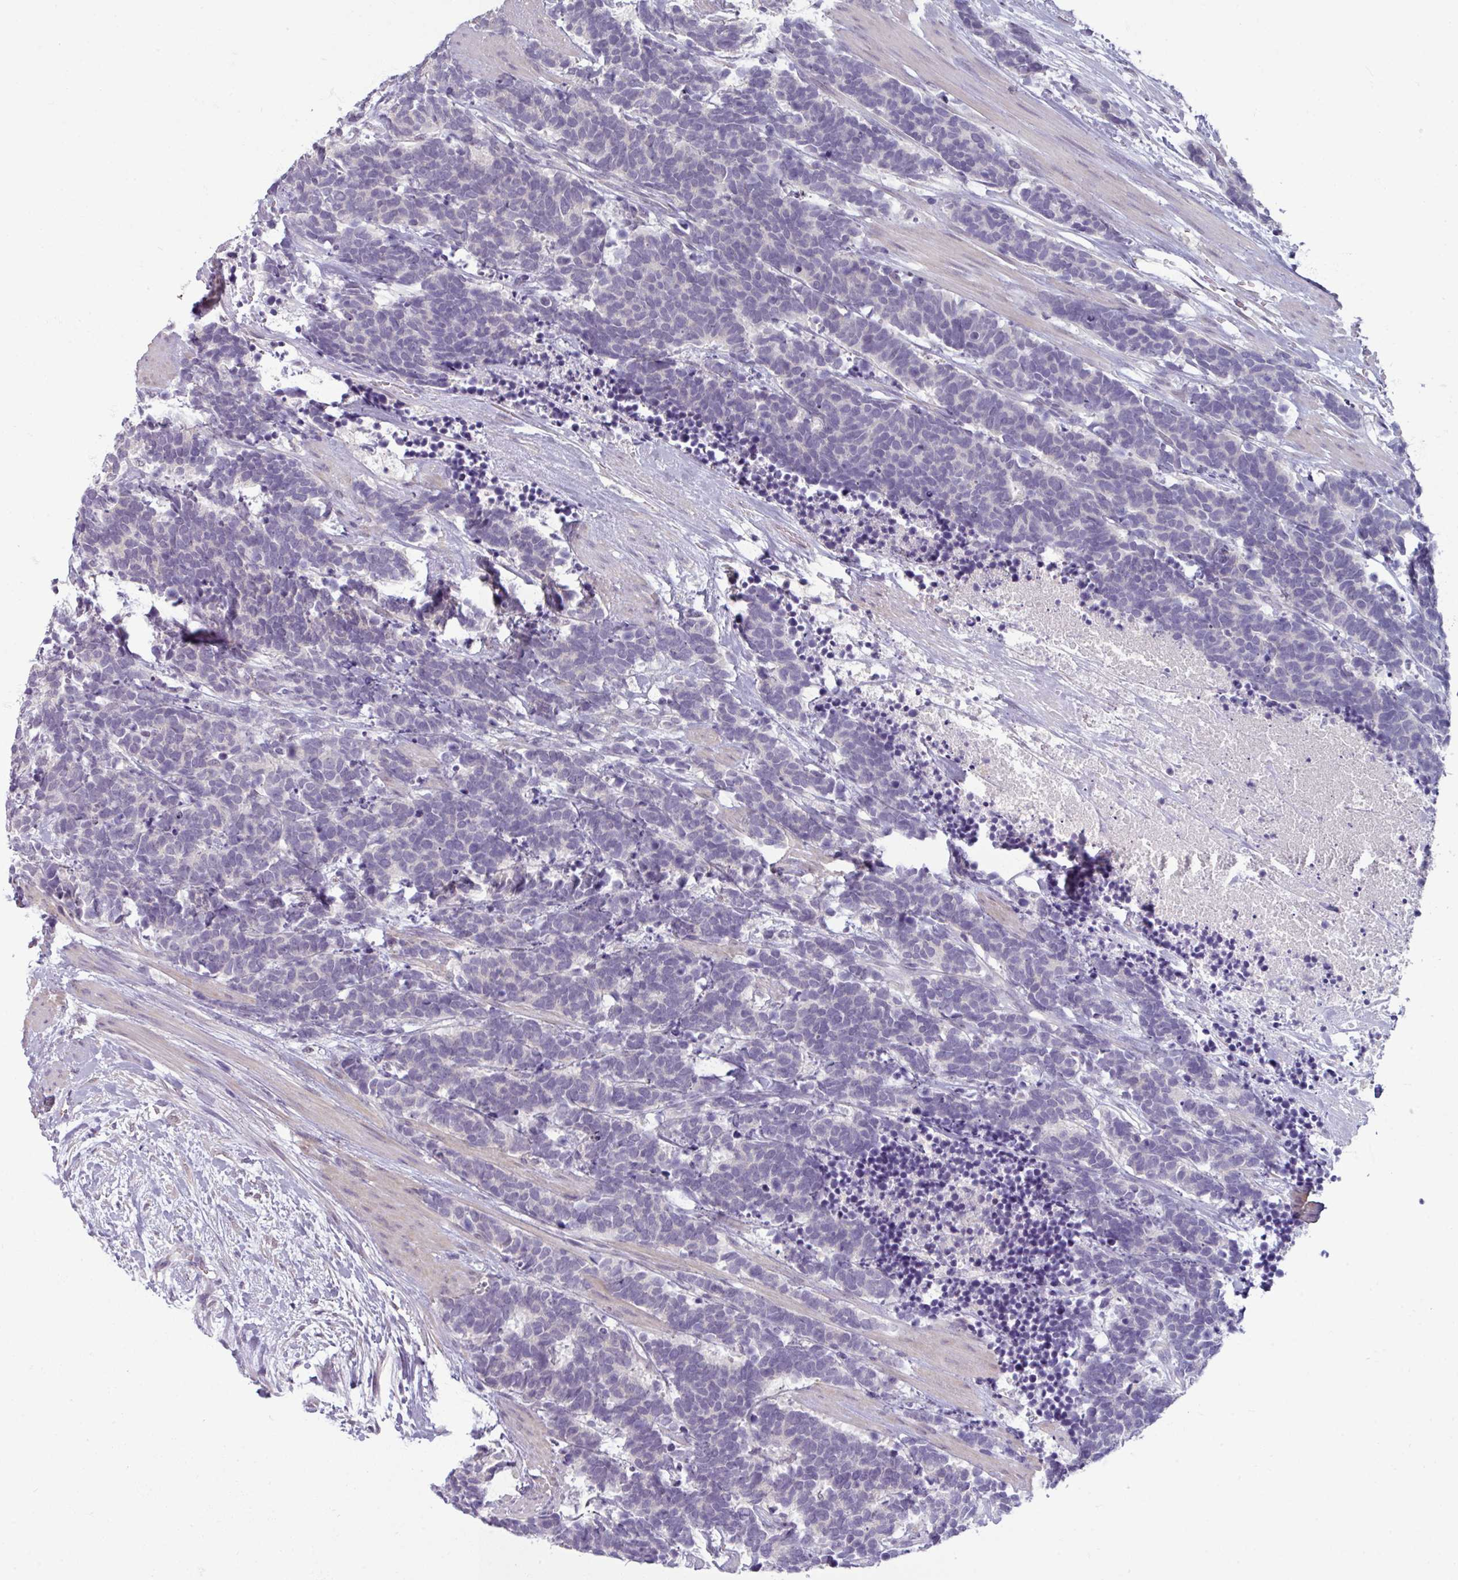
{"staining": {"intensity": "negative", "quantity": "none", "location": "none"}, "tissue": "carcinoid", "cell_type": "Tumor cells", "image_type": "cancer", "snomed": [{"axis": "morphology", "description": "Carcinoma, NOS"}, {"axis": "morphology", "description": "Carcinoid, malignant, NOS"}, {"axis": "topography", "description": "Prostate"}], "caption": "Immunohistochemistry histopathology image of carcinoid (malignant) stained for a protein (brown), which shows no expression in tumor cells.", "gene": "UVSSA", "patient": {"sex": "male", "age": 57}}